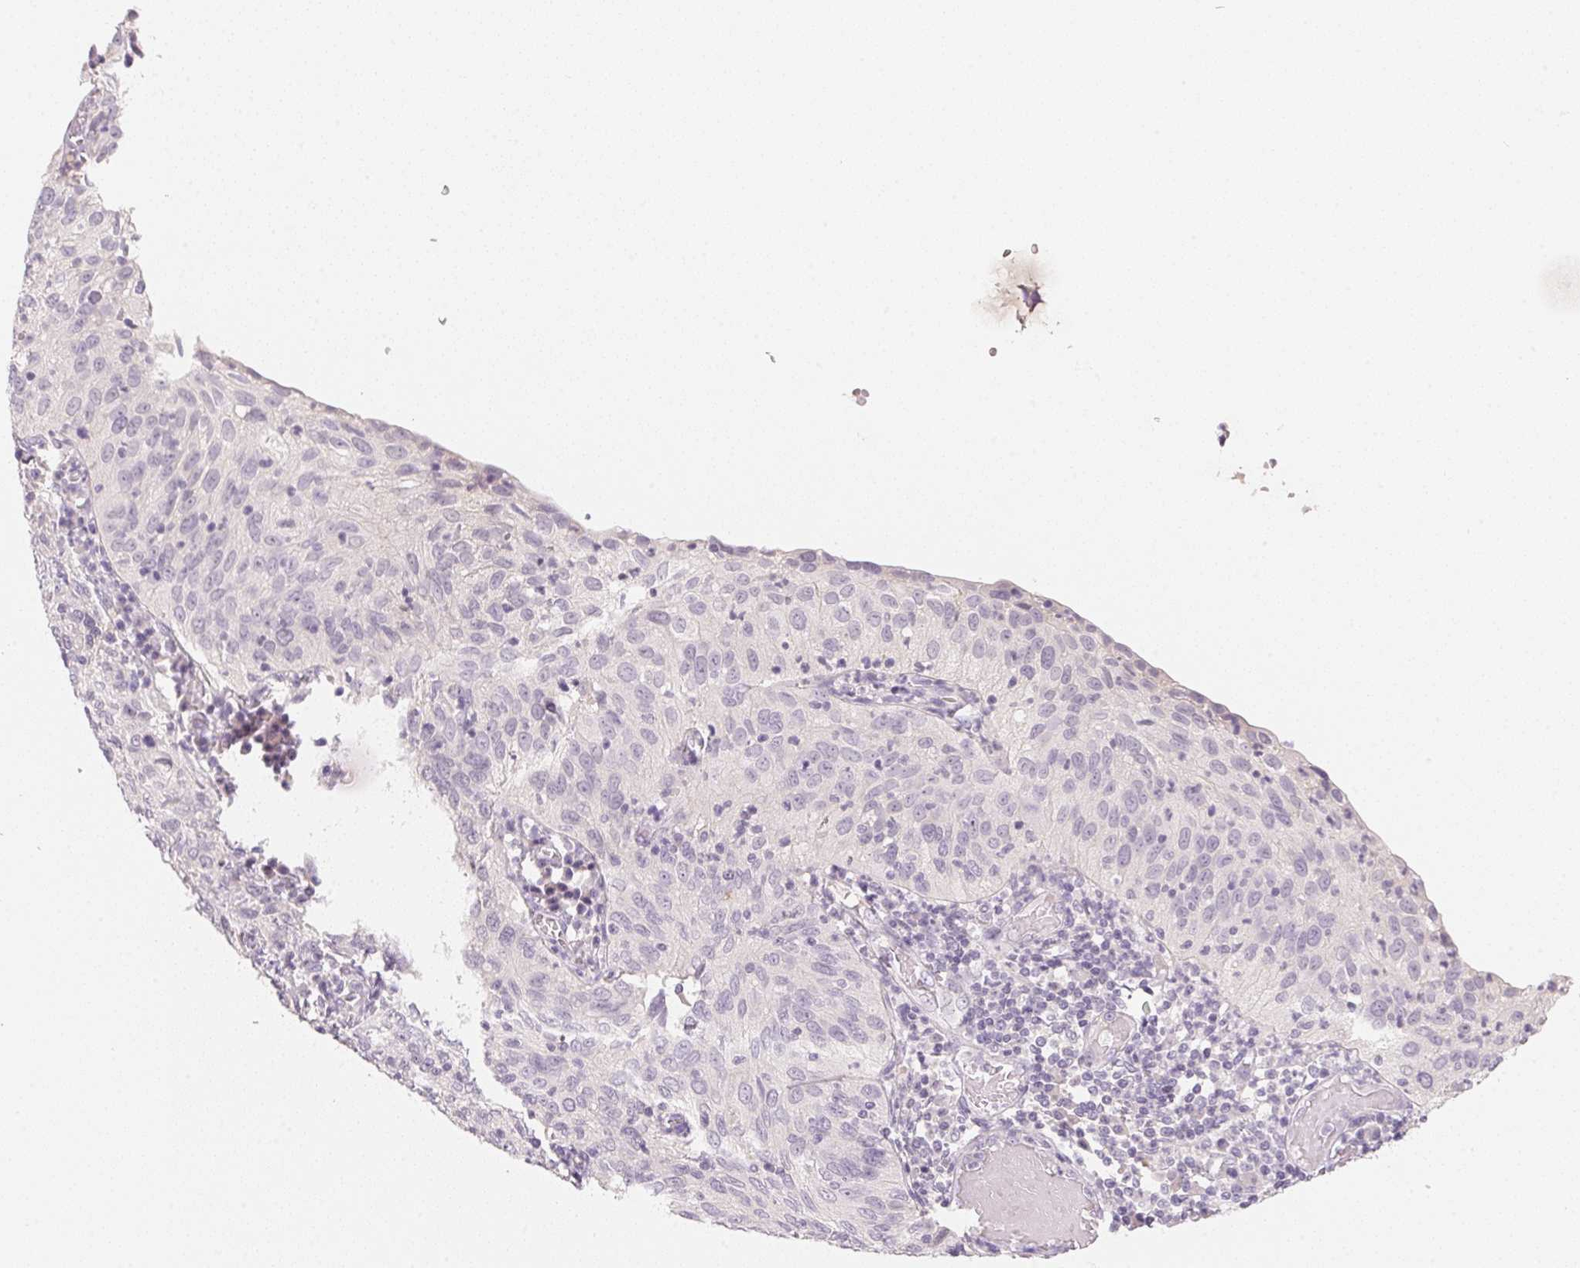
{"staining": {"intensity": "negative", "quantity": "none", "location": "none"}, "tissue": "cervical cancer", "cell_type": "Tumor cells", "image_type": "cancer", "snomed": [{"axis": "morphology", "description": "Squamous cell carcinoma, NOS"}, {"axis": "topography", "description": "Cervix"}], "caption": "Immunohistochemistry (IHC) image of squamous cell carcinoma (cervical) stained for a protein (brown), which demonstrates no staining in tumor cells.", "gene": "MCOLN3", "patient": {"sex": "female", "age": 52}}